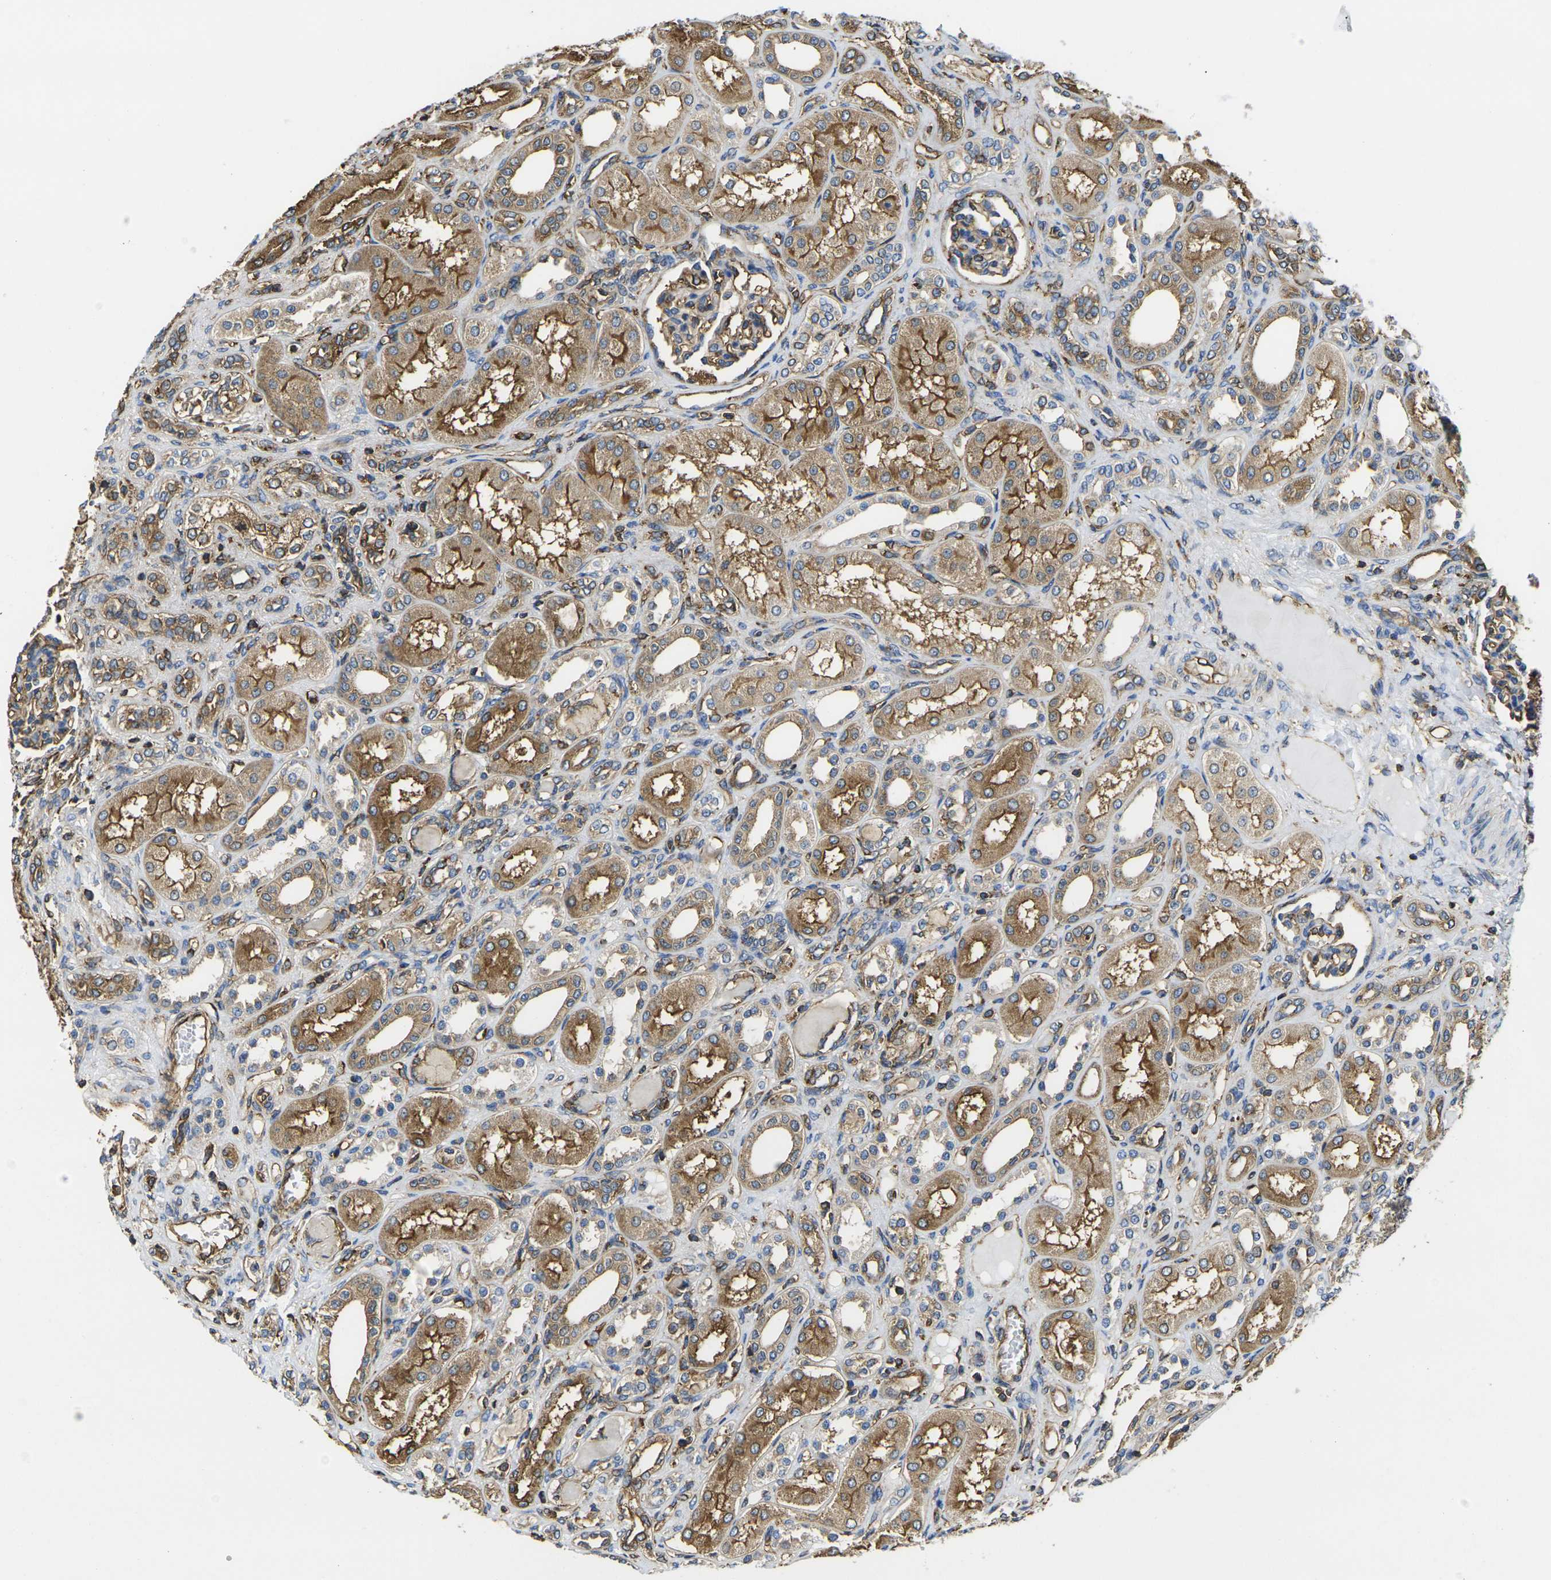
{"staining": {"intensity": "moderate", "quantity": "25%-75%", "location": "cytoplasmic/membranous"}, "tissue": "kidney", "cell_type": "Cells in glomeruli", "image_type": "normal", "snomed": [{"axis": "morphology", "description": "Normal tissue, NOS"}, {"axis": "topography", "description": "Kidney"}], "caption": "A high-resolution image shows IHC staining of normal kidney, which displays moderate cytoplasmic/membranous positivity in about 25%-75% of cells in glomeruli. Immunohistochemistry (ihc) stains the protein of interest in brown and the nuclei are stained blue.", "gene": "FAM110D", "patient": {"sex": "male", "age": 7}}